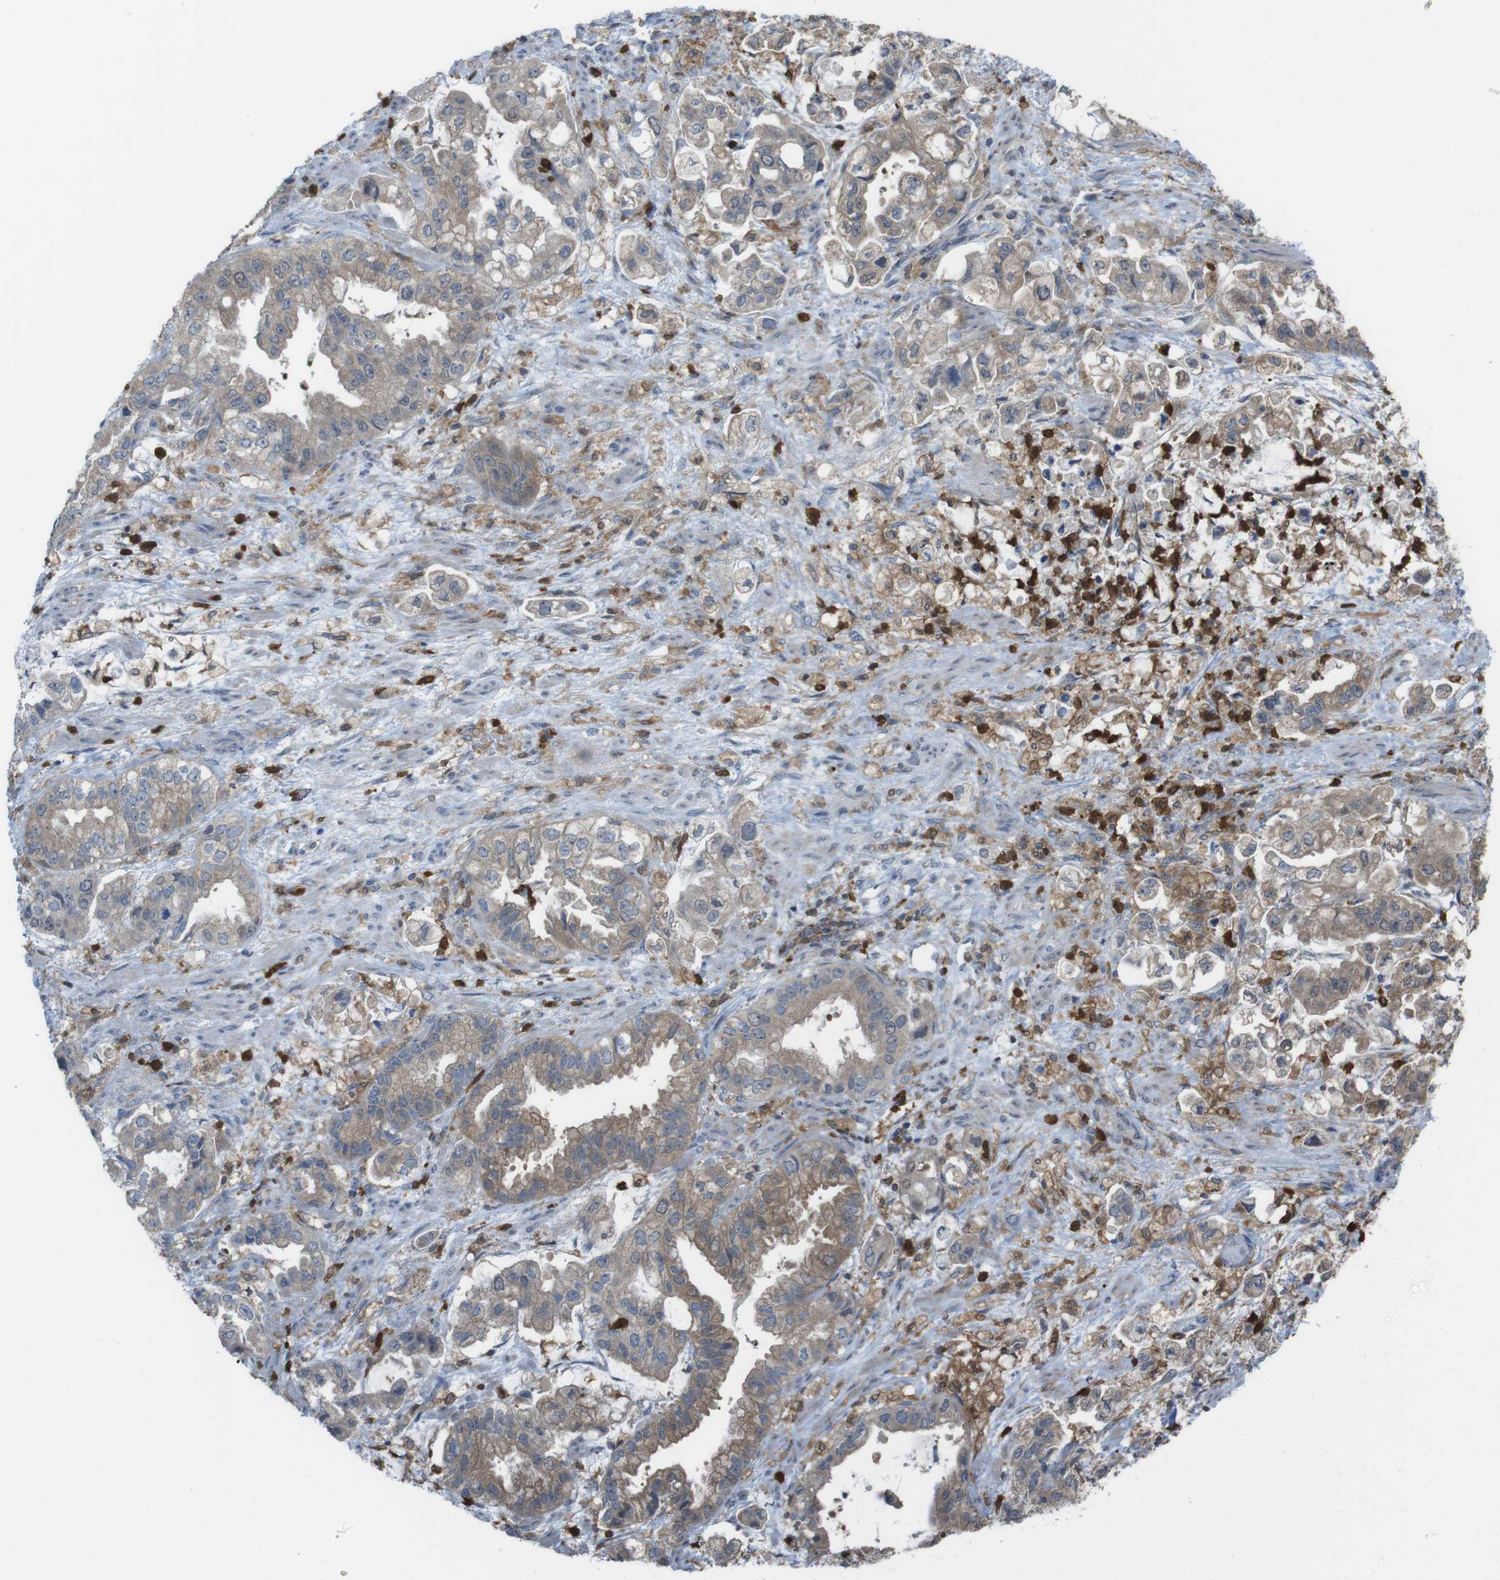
{"staining": {"intensity": "weak", "quantity": ">75%", "location": "cytoplasmic/membranous"}, "tissue": "stomach cancer", "cell_type": "Tumor cells", "image_type": "cancer", "snomed": [{"axis": "morphology", "description": "Normal tissue, NOS"}, {"axis": "morphology", "description": "Adenocarcinoma, NOS"}, {"axis": "topography", "description": "Stomach"}], "caption": "This photomicrograph demonstrates immunohistochemistry (IHC) staining of adenocarcinoma (stomach), with low weak cytoplasmic/membranous staining in approximately >75% of tumor cells.", "gene": "PRKCD", "patient": {"sex": "male", "age": 62}}